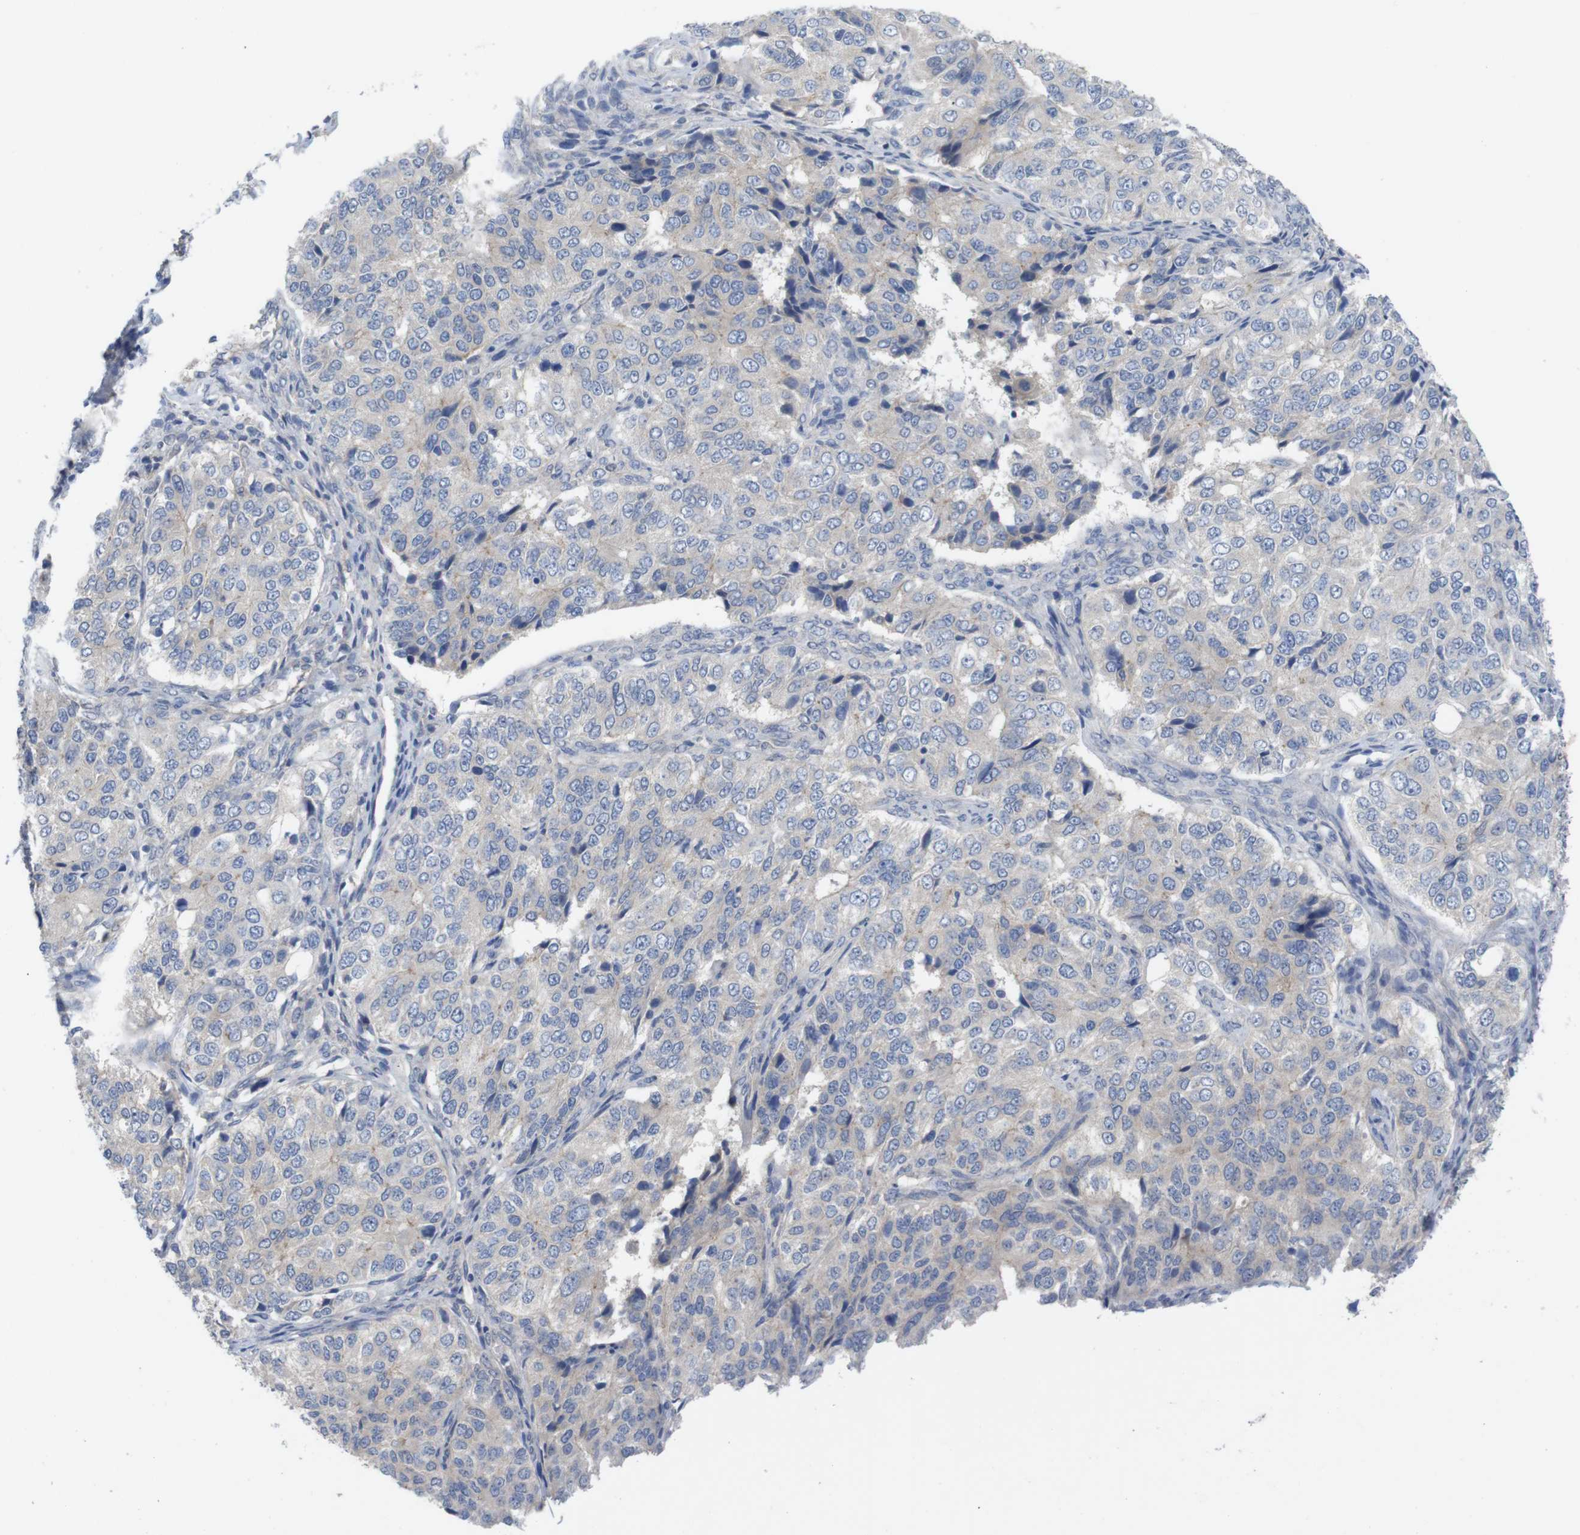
{"staining": {"intensity": "negative", "quantity": "none", "location": "none"}, "tissue": "ovarian cancer", "cell_type": "Tumor cells", "image_type": "cancer", "snomed": [{"axis": "morphology", "description": "Carcinoma, endometroid"}, {"axis": "topography", "description": "Ovary"}], "caption": "A high-resolution image shows immunohistochemistry staining of ovarian endometroid carcinoma, which displays no significant expression in tumor cells. (Stains: DAB (3,3'-diaminobenzidine) immunohistochemistry (IHC) with hematoxylin counter stain, Microscopy: brightfield microscopy at high magnification).", "gene": "KIDINS220", "patient": {"sex": "female", "age": 51}}